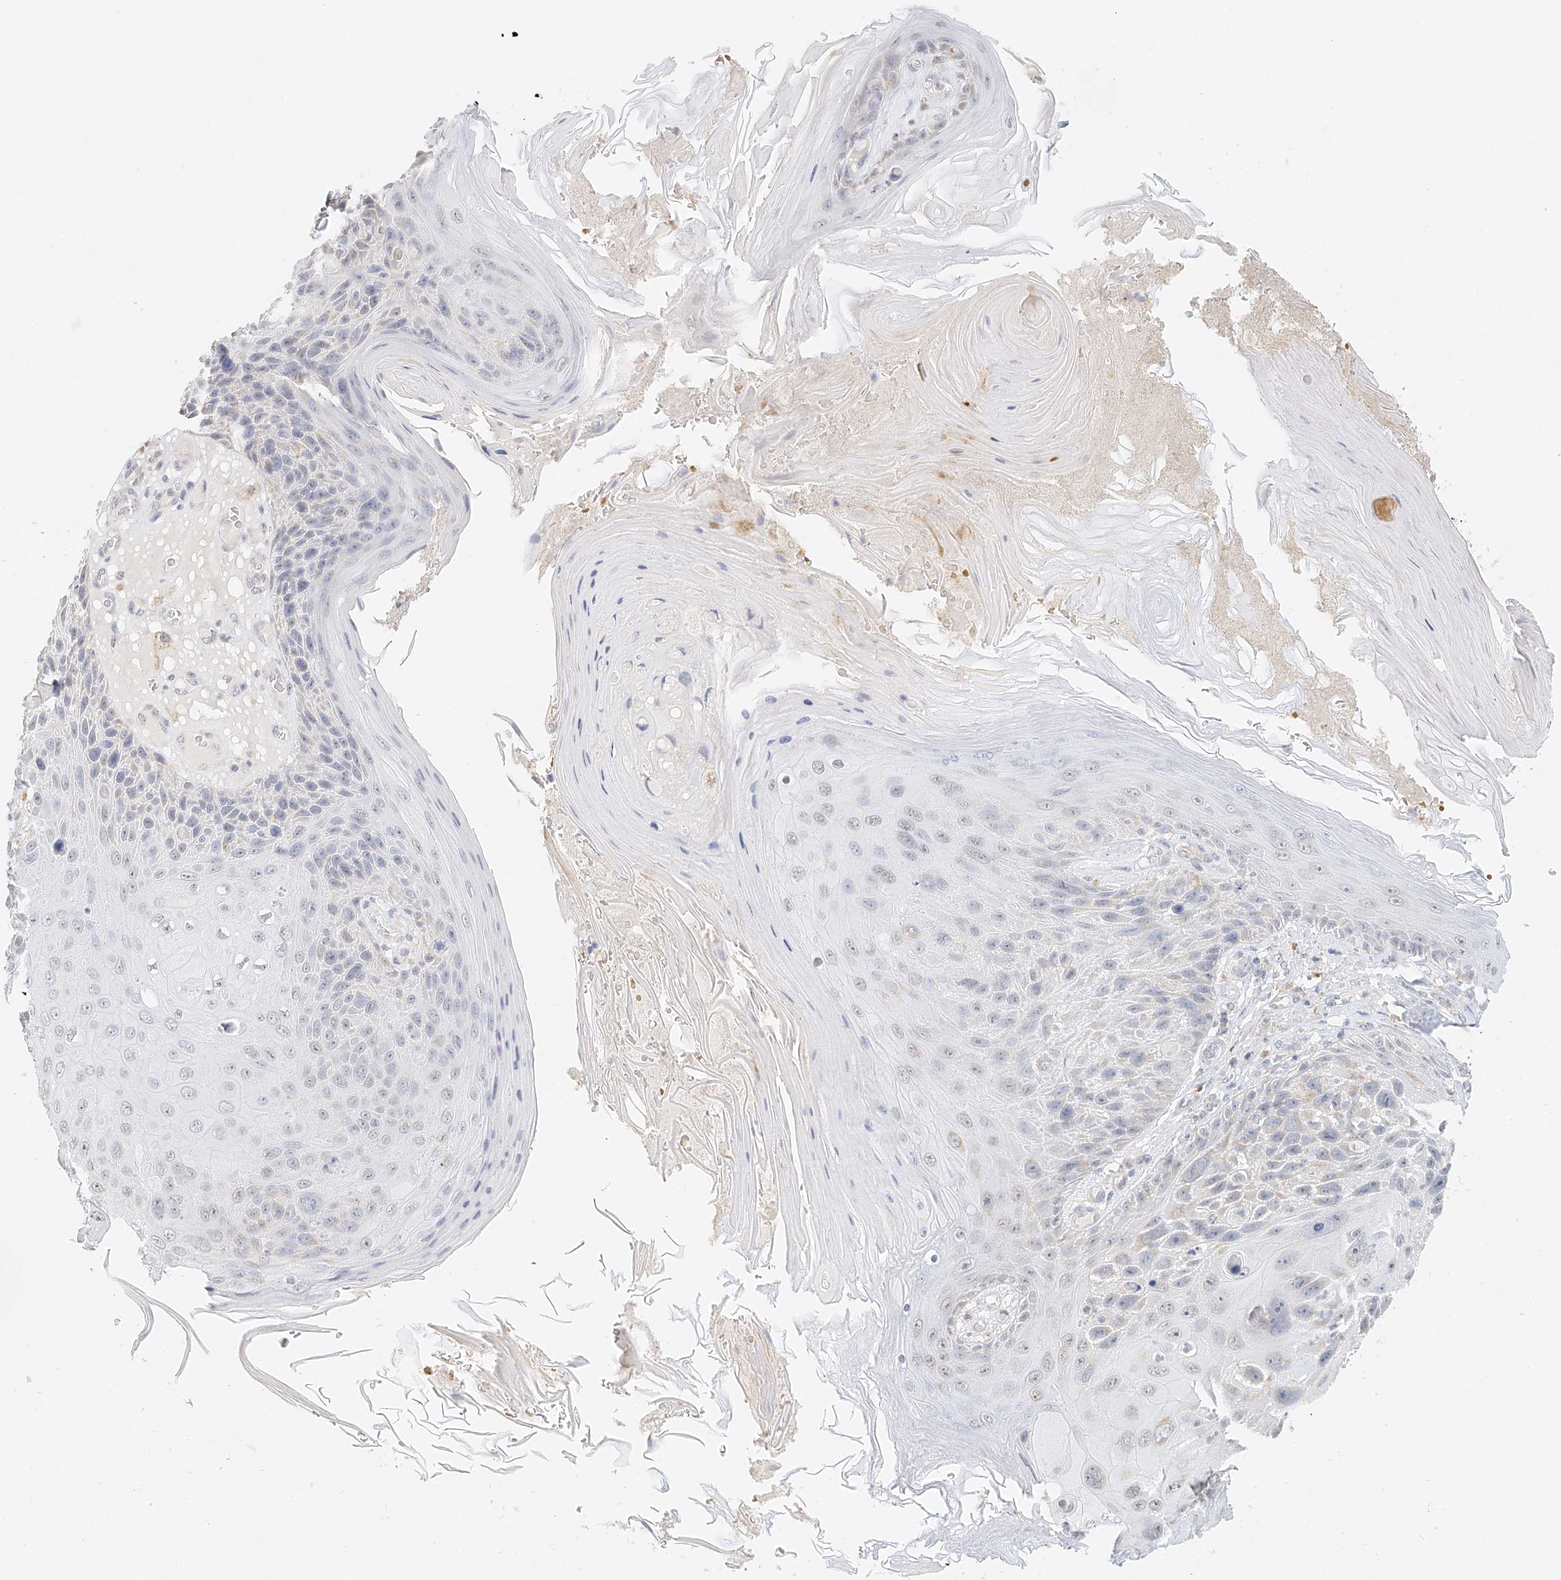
{"staining": {"intensity": "negative", "quantity": "none", "location": "none"}, "tissue": "skin cancer", "cell_type": "Tumor cells", "image_type": "cancer", "snomed": [{"axis": "morphology", "description": "Squamous cell carcinoma, NOS"}, {"axis": "topography", "description": "Skin"}], "caption": "Immunohistochemistry (IHC) histopathology image of neoplastic tissue: human skin cancer (squamous cell carcinoma) stained with DAB (3,3'-diaminobenzidine) displays no significant protein staining in tumor cells.", "gene": "CXorf58", "patient": {"sex": "female", "age": 88}}